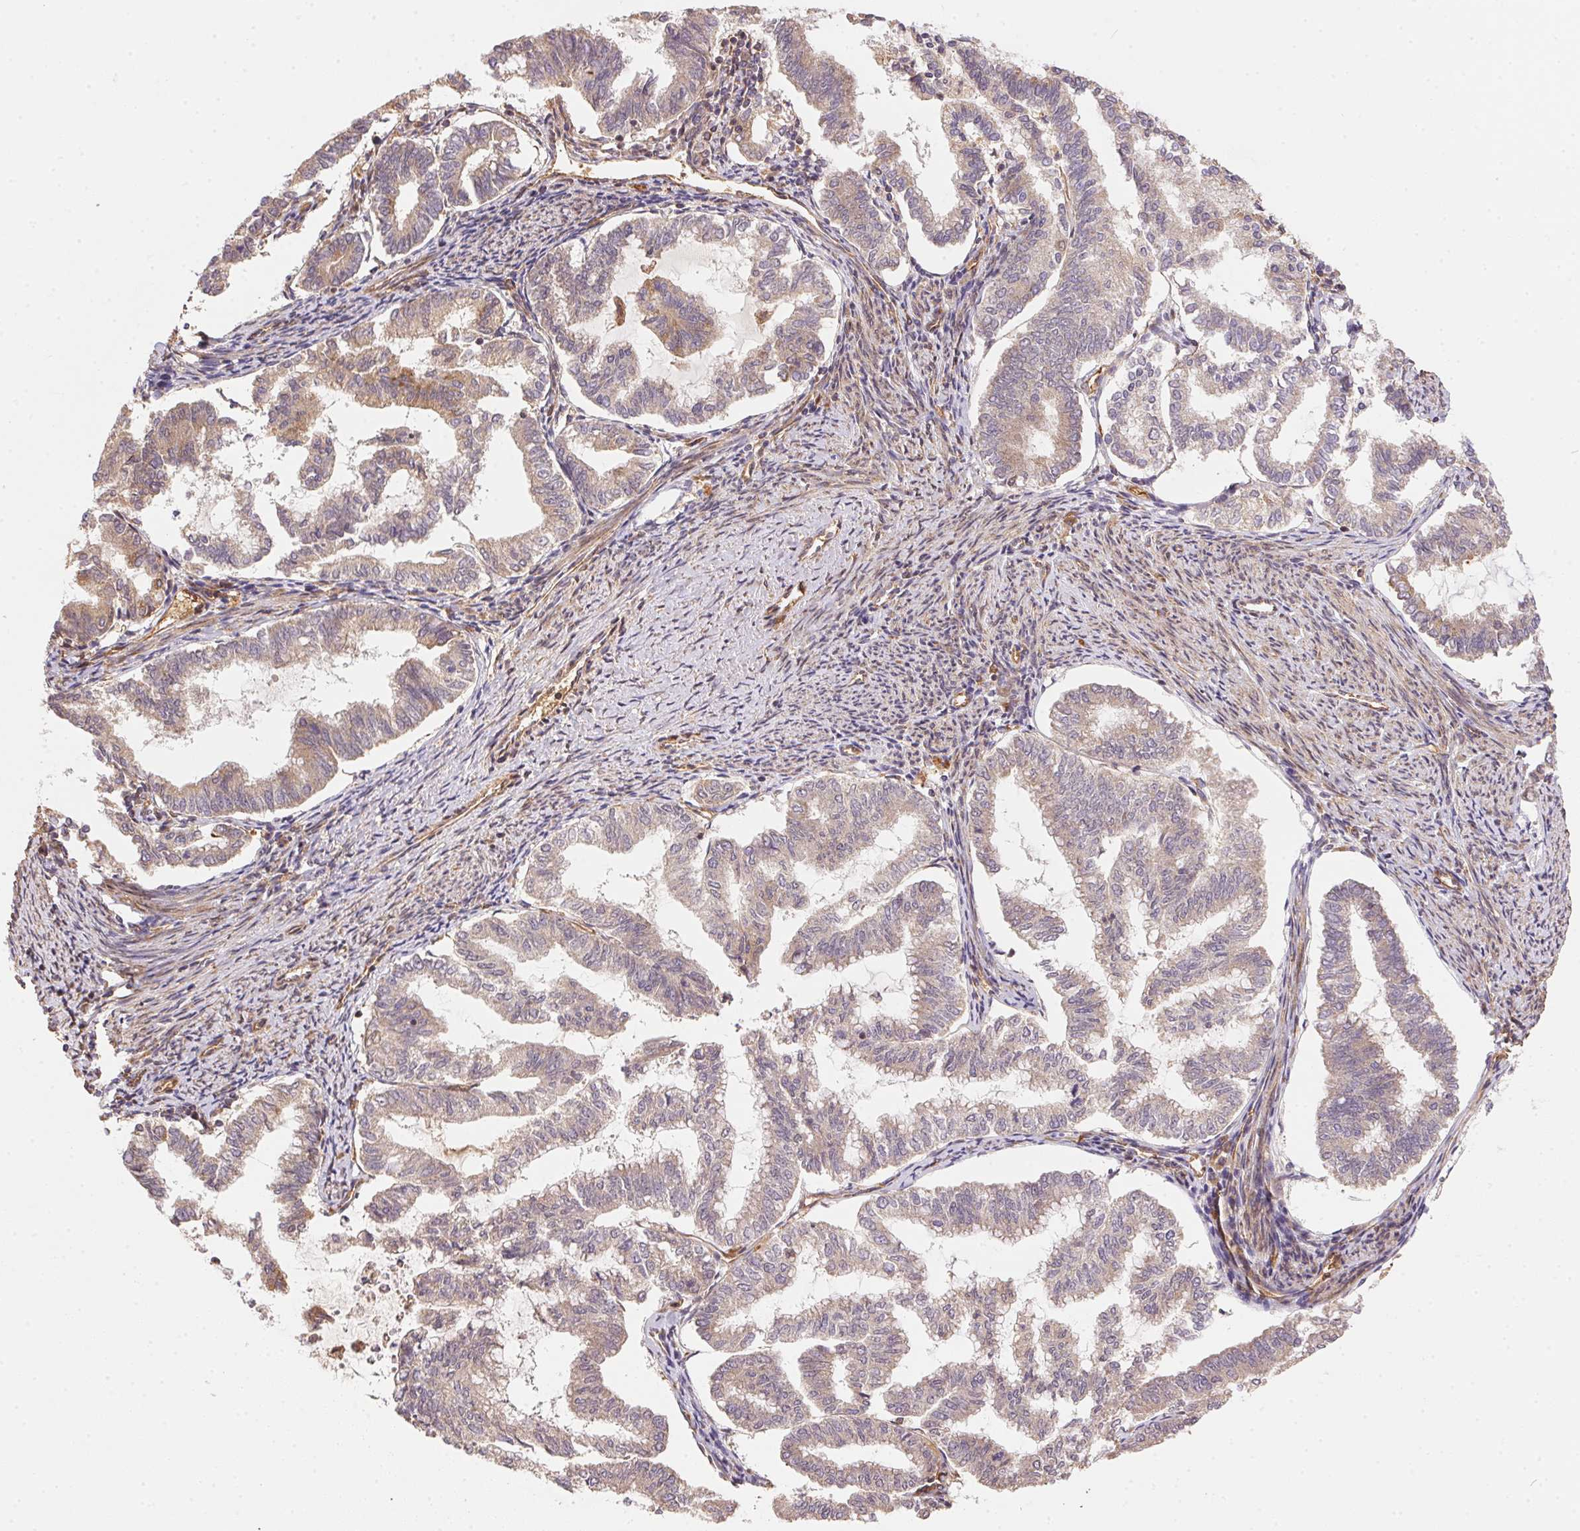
{"staining": {"intensity": "weak", "quantity": "25%-75%", "location": "cytoplasmic/membranous"}, "tissue": "endometrial cancer", "cell_type": "Tumor cells", "image_type": "cancer", "snomed": [{"axis": "morphology", "description": "Adenocarcinoma, NOS"}, {"axis": "topography", "description": "Endometrium"}], "caption": "This image displays immunohistochemistry staining of human endometrial cancer (adenocarcinoma), with low weak cytoplasmic/membranous staining in approximately 25%-75% of tumor cells.", "gene": "USE1", "patient": {"sex": "female", "age": 79}}